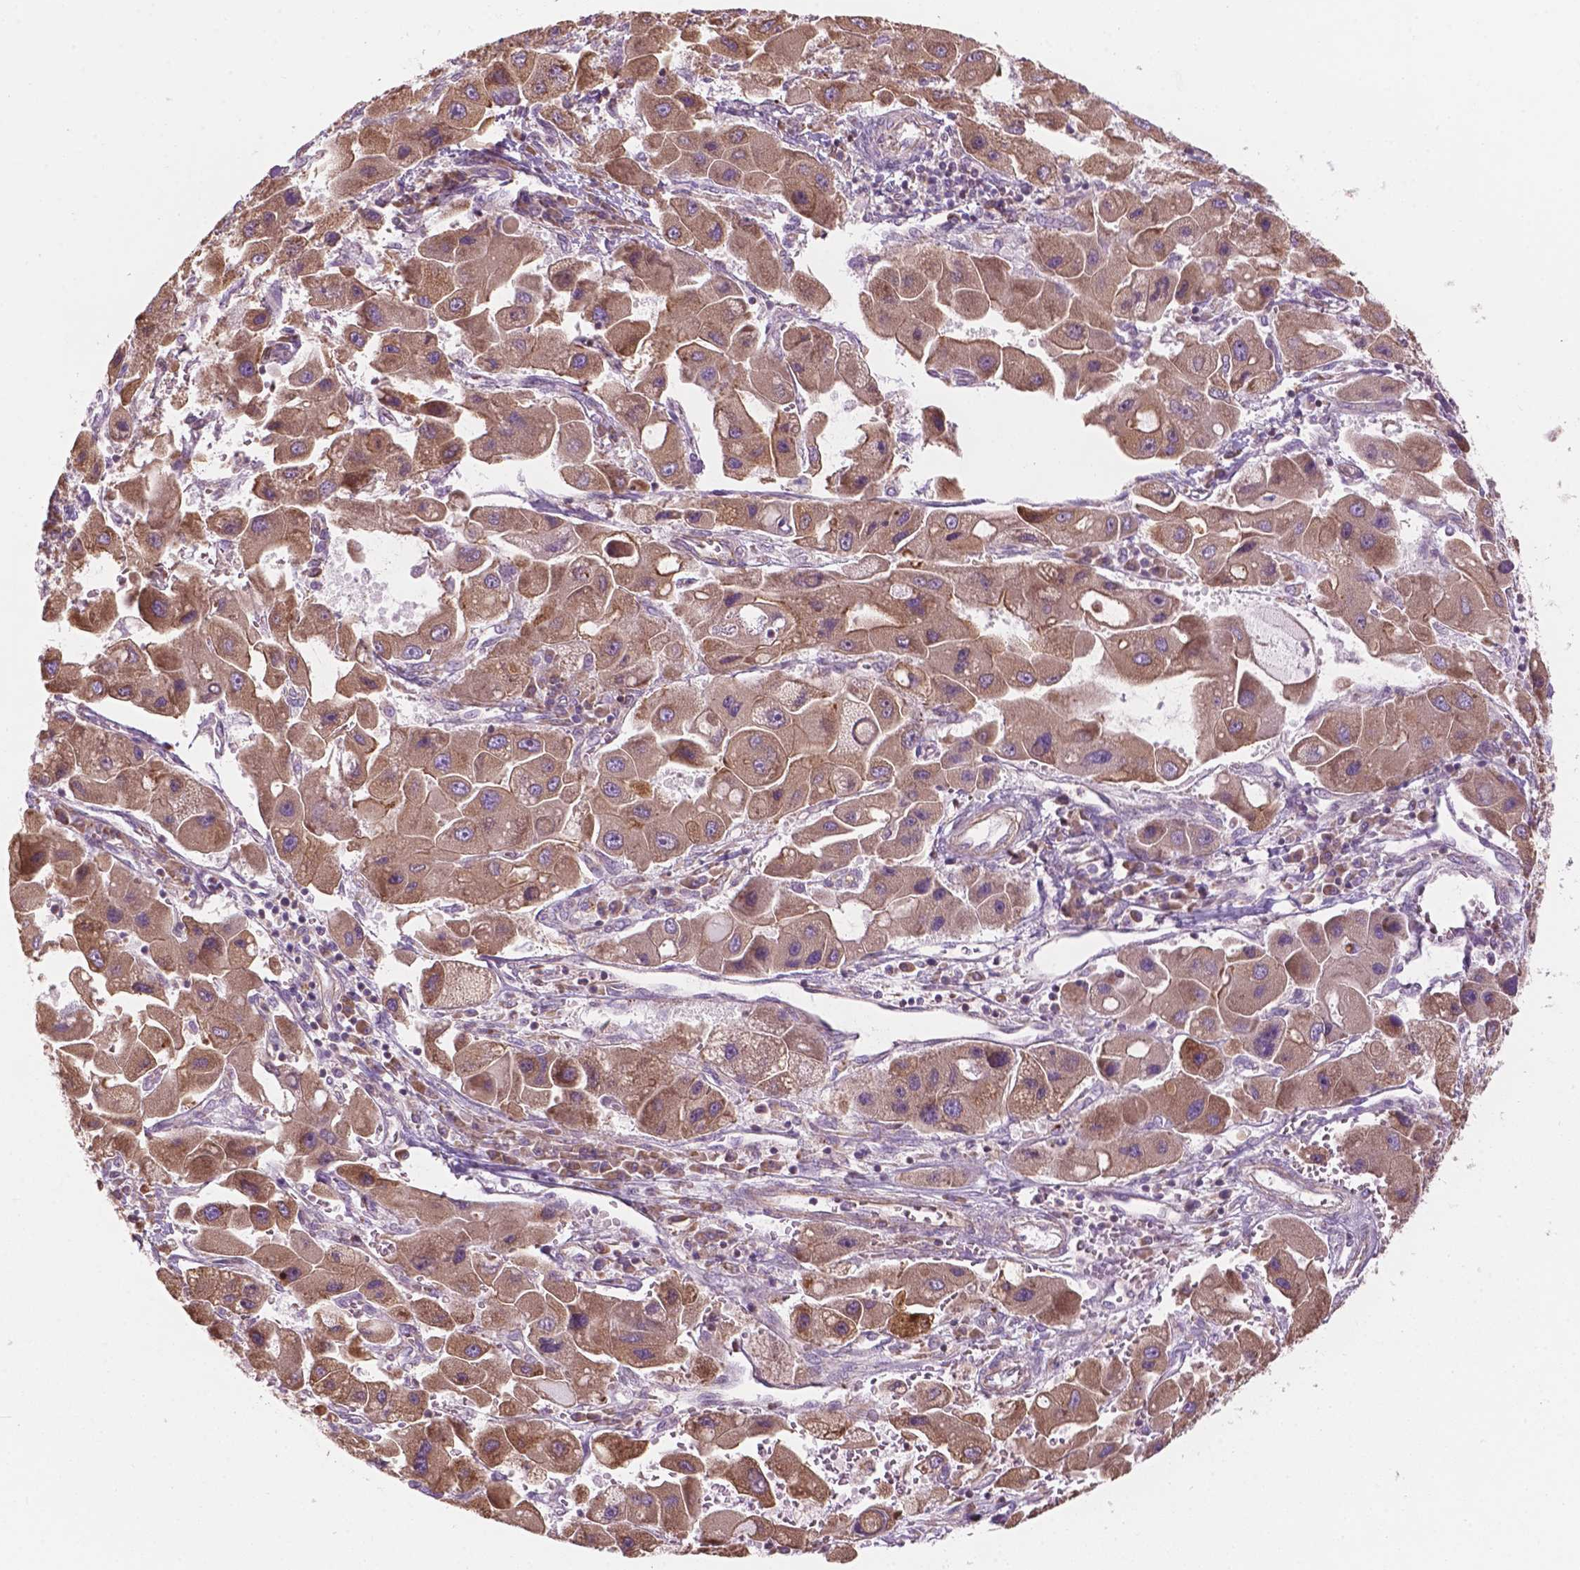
{"staining": {"intensity": "moderate", "quantity": "25%-75%", "location": "cytoplasmic/membranous"}, "tissue": "liver cancer", "cell_type": "Tumor cells", "image_type": "cancer", "snomed": [{"axis": "morphology", "description": "Carcinoma, Hepatocellular, NOS"}, {"axis": "topography", "description": "Liver"}], "caption": "Tumor cells demonstrate moderate cytoplasmic/membranous staining in approximately 25%-75% of cells in liver hepatocellular carcinoma.", "gene": "SURF4", "patient": {"sex": "male", "age": 24}}